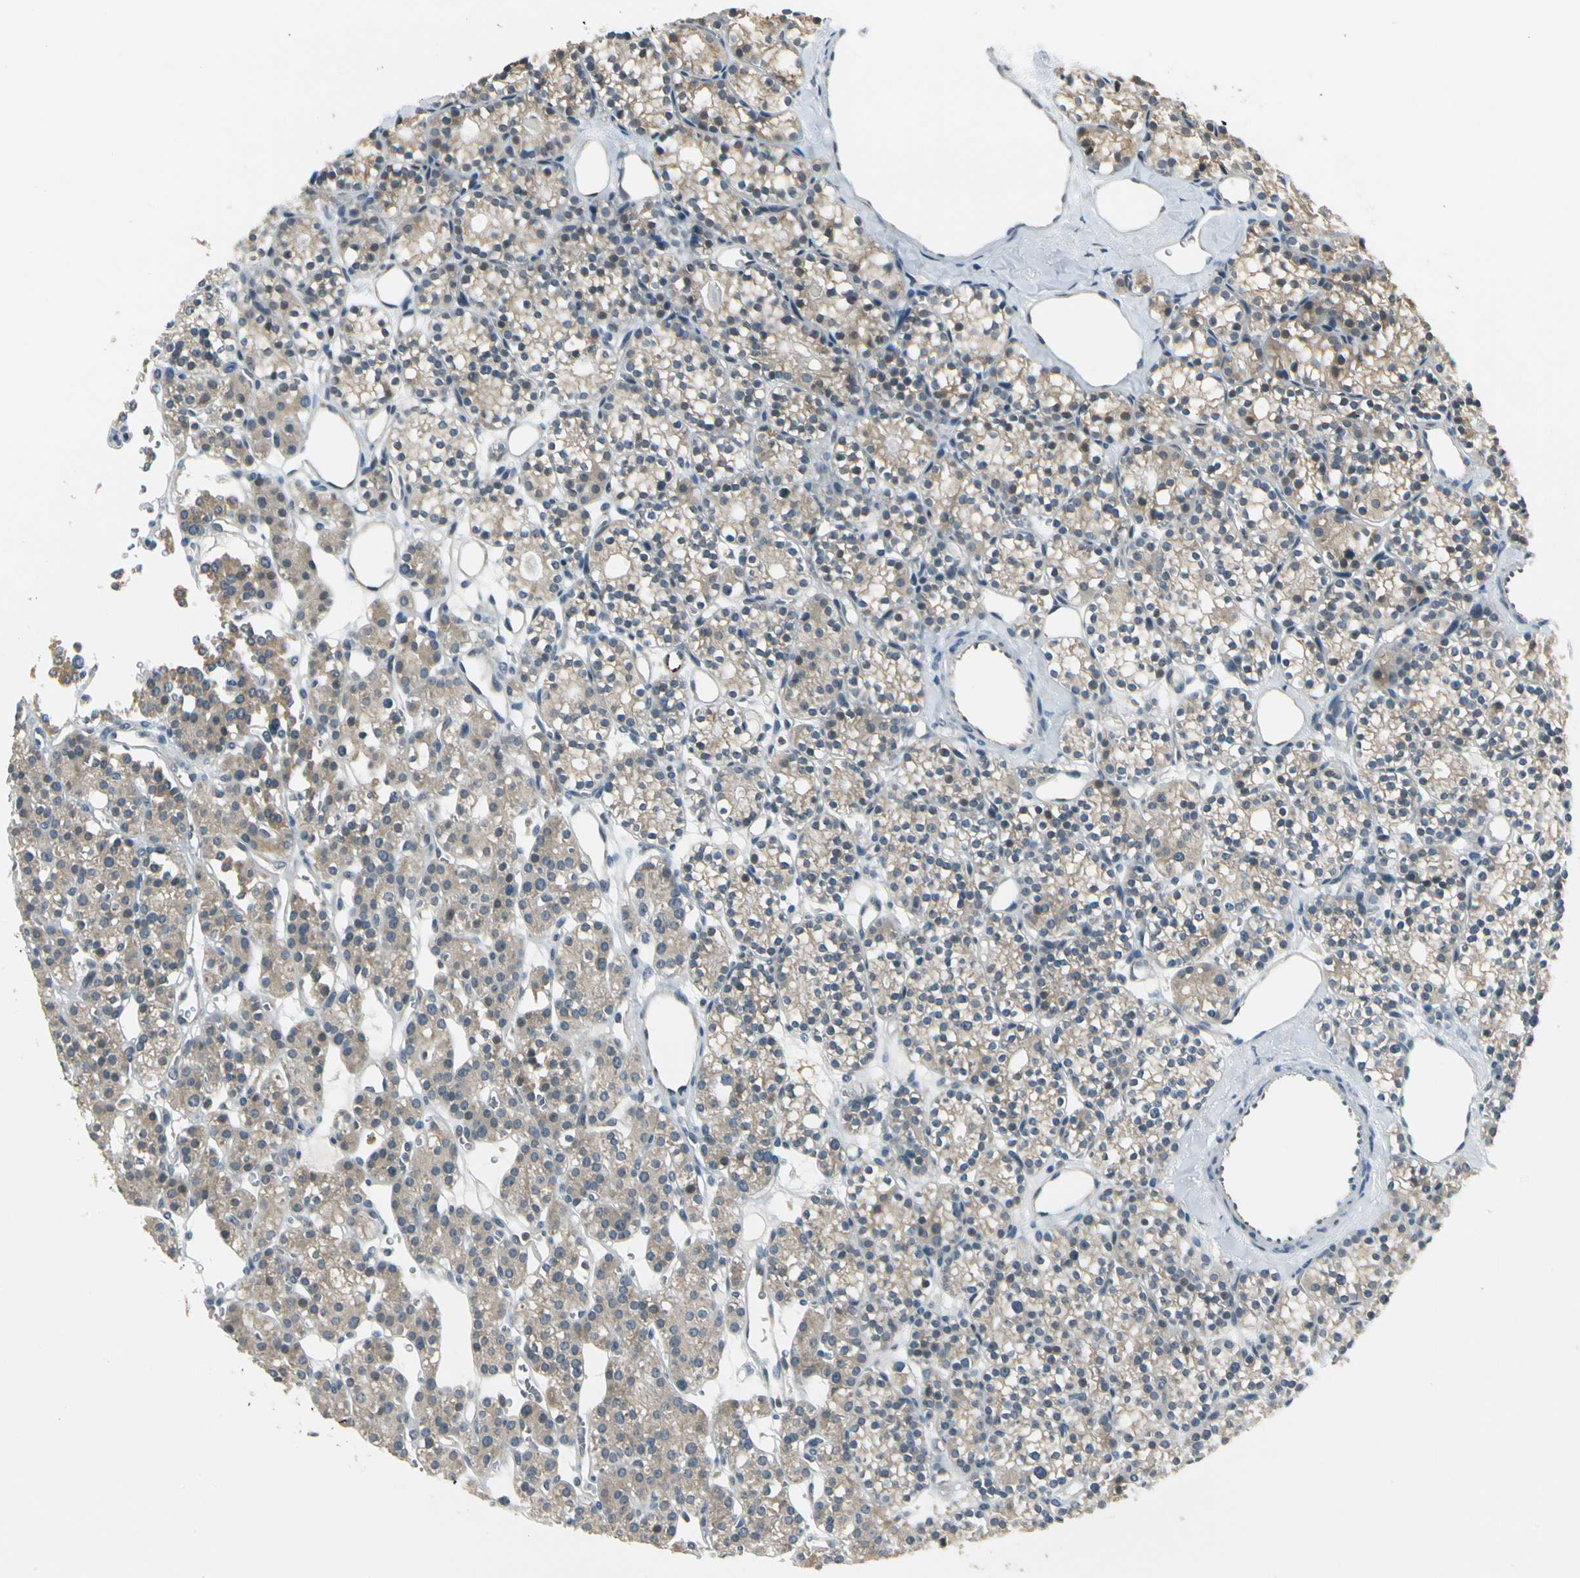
{"staining": {"intensity": "weak", "quantity": ">75%", "location": "cytoplasmic/membranous"}, "tissue": "parathyroid gland", "cell_type": "Glandular cells", "image_type": "normal", "snomed": [{"axis": "morphology", "description": "Normal tissue, NOS"}, {"axis": "topography", "description": "Parathyroid gland"}], "caption": "A high-resolution image shows immunohistochemistry (IHC) staining of normal parathyroid gland, which displays weak cytoplasmic/membranous staining in about >75% of glandular cells.", "gene": "BNIP1", "patient": {"sex": "female", "age": 64}}